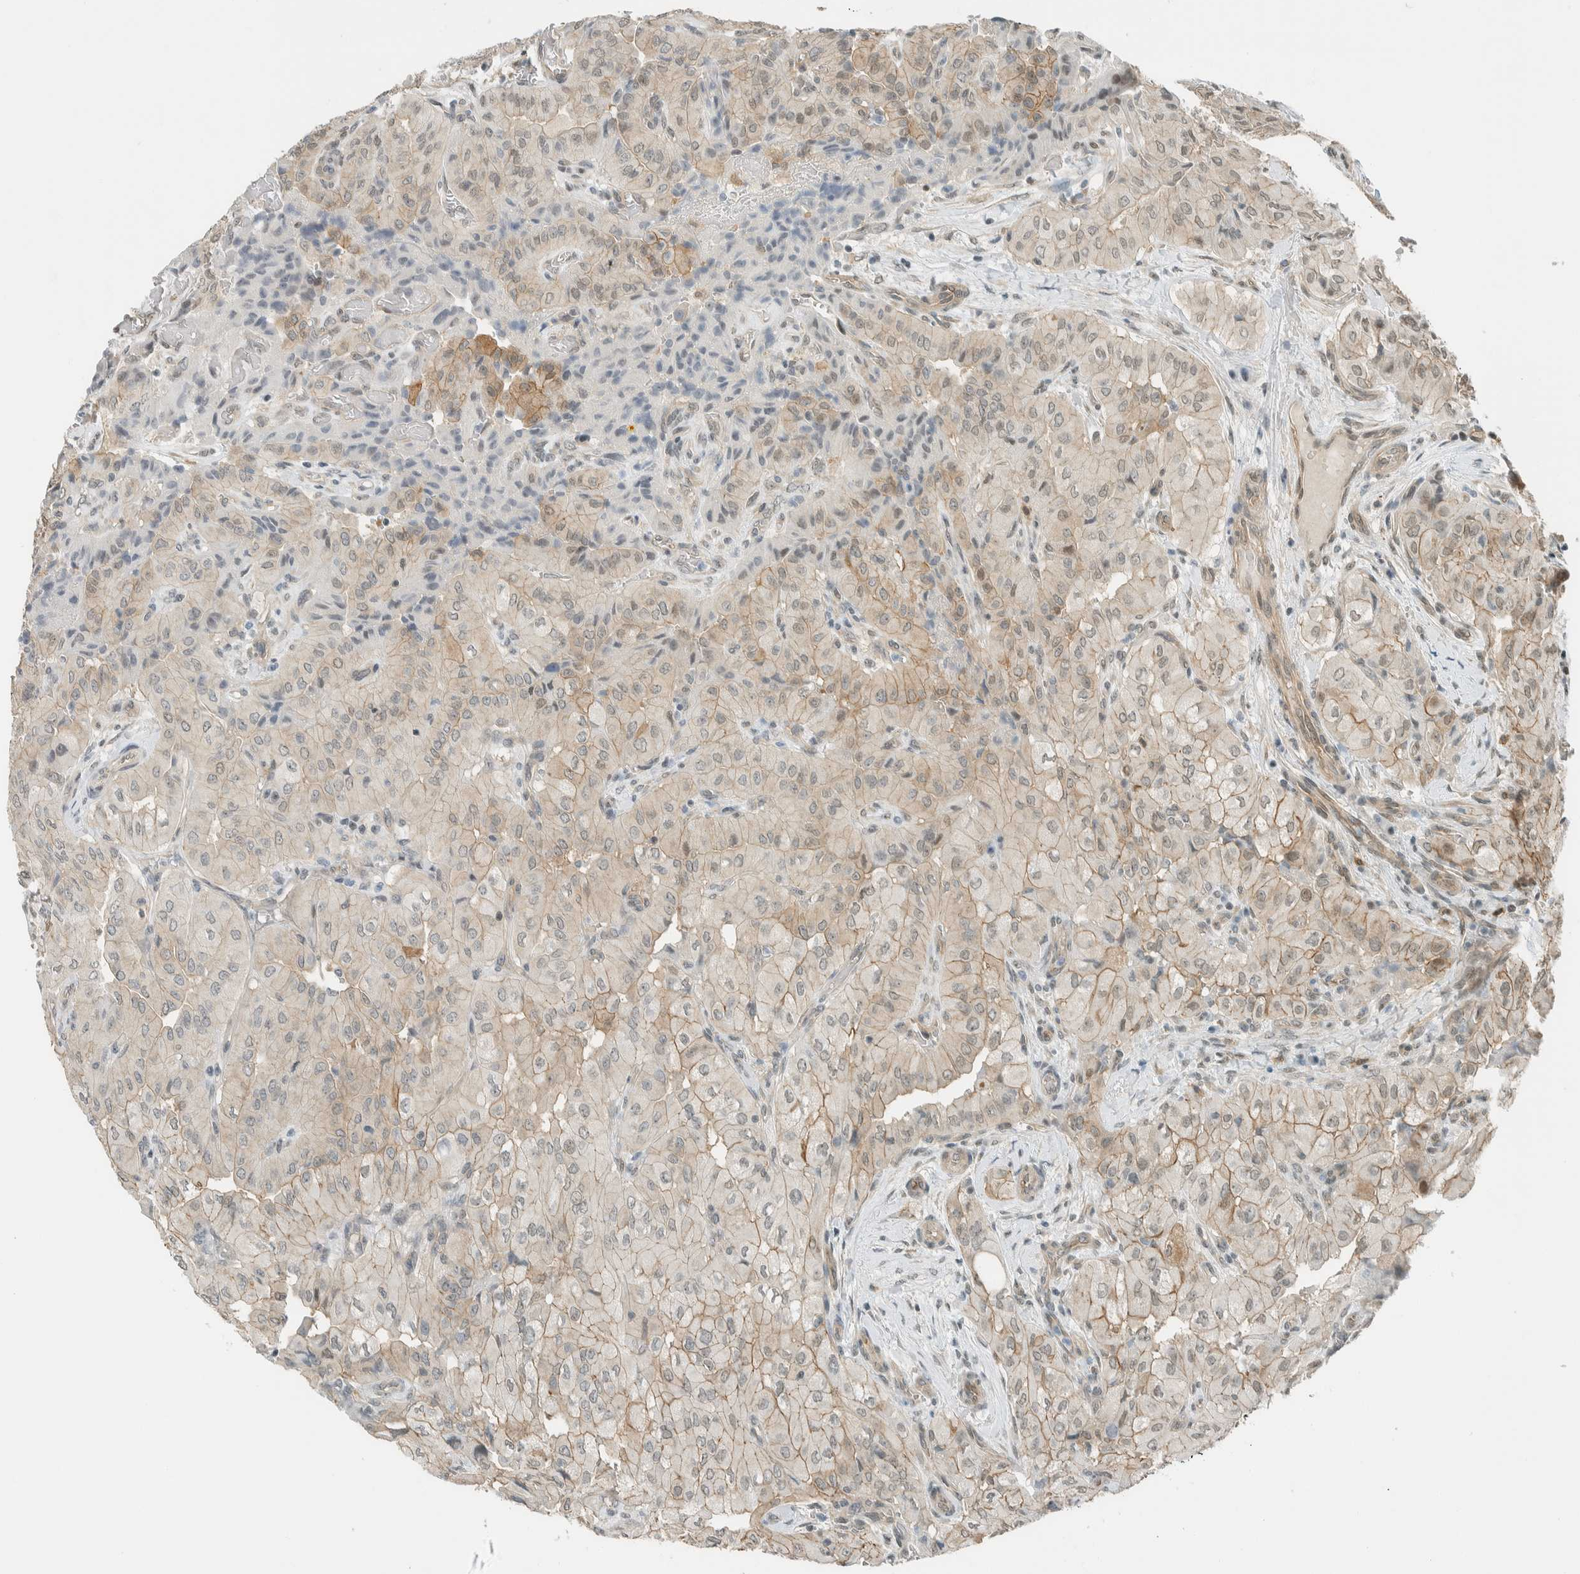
{"staining": {"intensity": "weak", "quantity": "25%-75%", "location": "cytoplasmic/membranous"}, "tissue": "thyroid cancer", "cell_type": "Tumor cells", "image_type": "cancer", "snomed": [{"axis": "morphology", "description": "Papillary adenocarcinoma, NOS"}, {"axis": "topography", "description": "Thyroid gland"}], "caption": "Thyroid papillary adenocarcinoma stained with DAB immunohistochemistry shows low levels of weak cytoplasmic/membranous positivity in about 25%-75% of tumor cells.", "gene": "NIBAN2", "patient": {"sex": "female", "age": 59}}